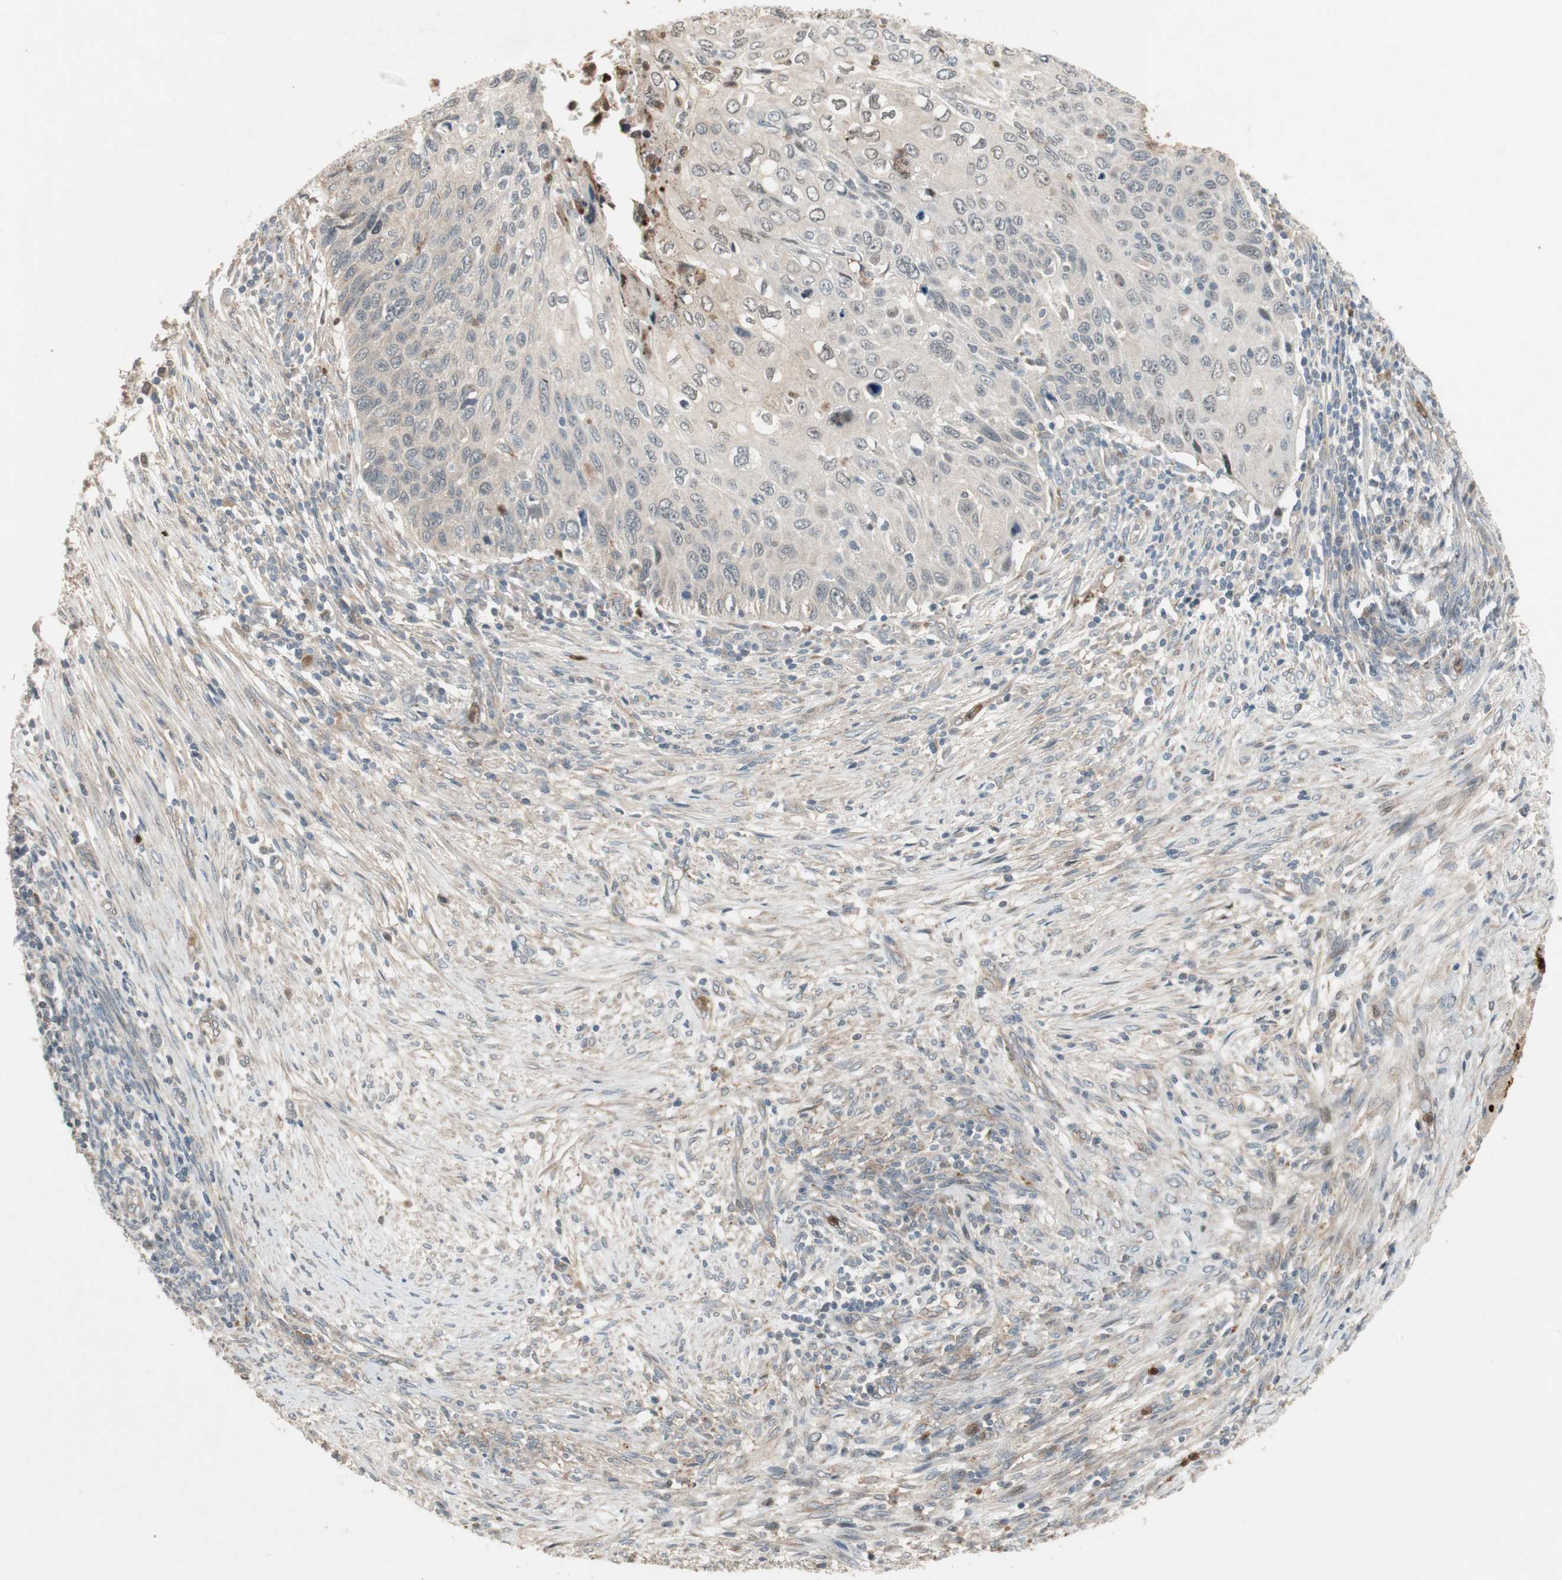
{"staining": {"intensity": "negative", "quantity": "none", "location": "none"}, "tissue": "cervical cancer", "cell_type": "Tumor cells", "image_type": "cancer", "snomed": [{"axis": "morphology", "description": "Squamous cell carcinoma, NOS"}, {"axis": "topography", "description": "Cervix"}], "caption": "An immunohistochemistry (IHC) photomicrograph of cervical squamous cell carcinoma is shown. There is no staining in tumor cells of cervical squamous cell carcinoma.", "gene": "SNX4", "patient": {"sex": "female", "age": 70}}